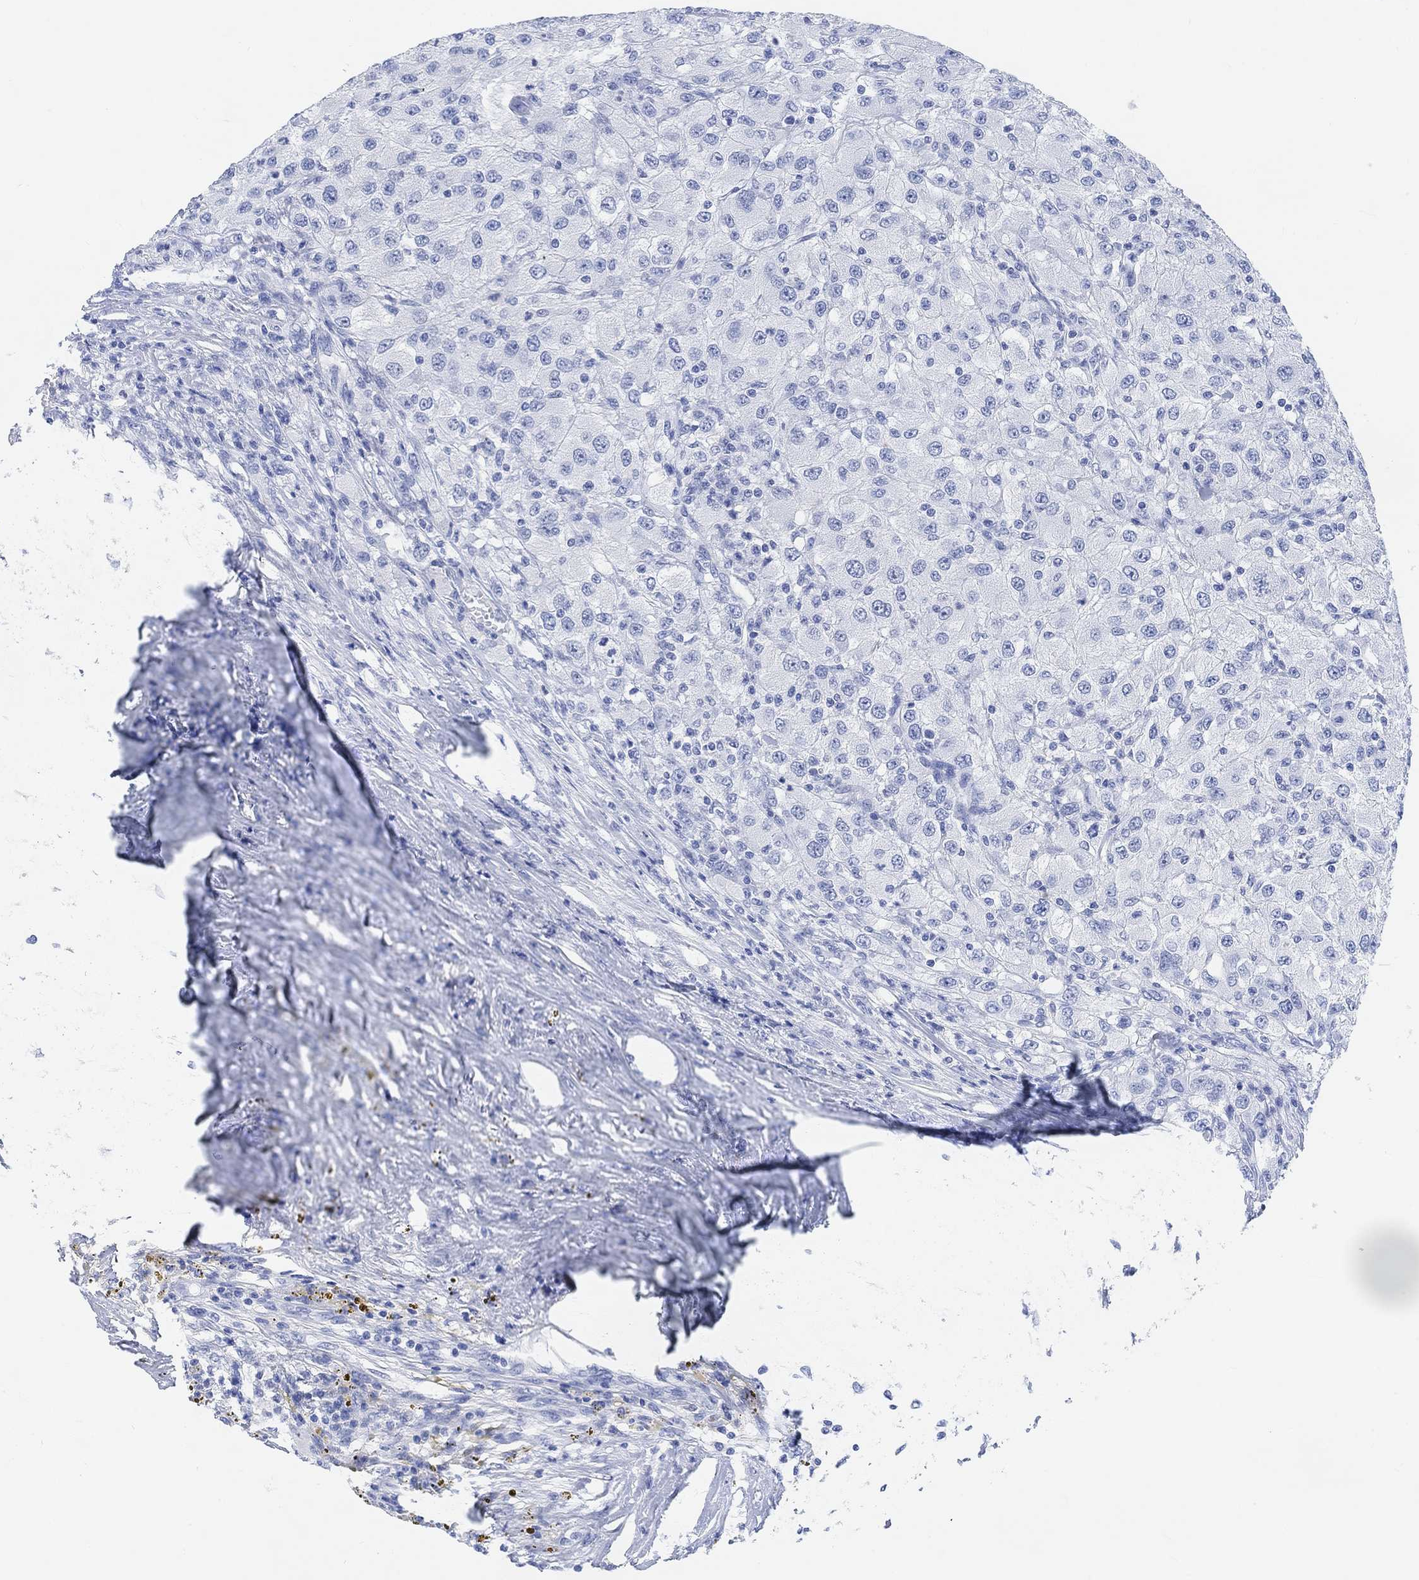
{"staining": {"intensity": "negative", "quantity": "none", "location": "none"}, "tissue": "renal cancer", "cell_type": "Tumor cells", "image_type": "cancer", "snomed": [{"axis": "morphology", "description": "Adenocarcinoma, NOS"}, {"axis": "topography", "description": "Kidney"}], "caption": "Tumor cells are negative for brown protein staining in renal cancer (adenocarcinoma). (DAB (3,3'-diaminobenzidine) immunohistochemistry visualized using brightfield microscopy, high magnification).", "gene": "ENO4", "patient": {"sex": "female", "age": 67}}